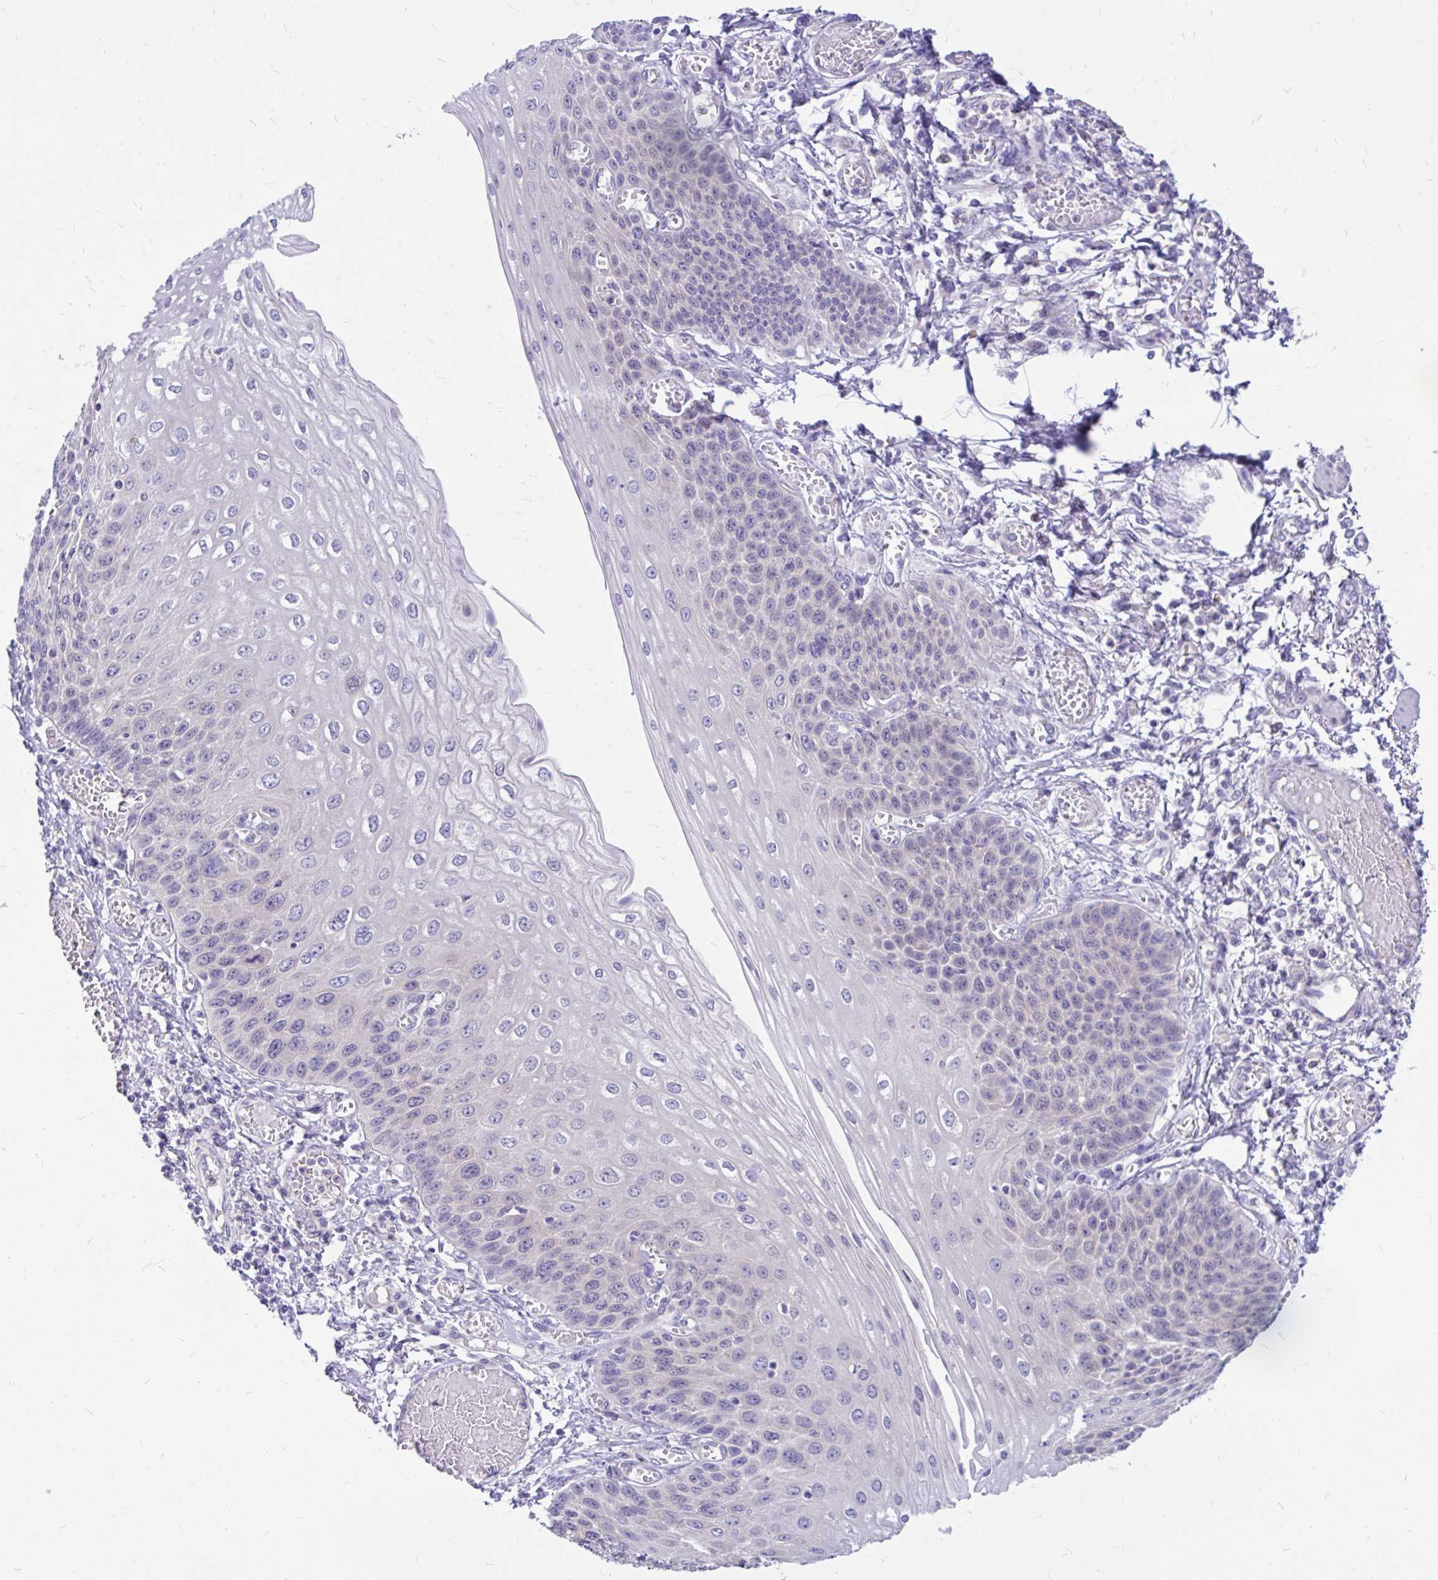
{"staining": {"intensity": "negative", "quantity": "none", "location": "none"}, "tissue": "esophagus", "cell_type": "Squamous epithelial cells", "image_type": "normal", "snomed": [{"axis": "morphology", "description": "Normal tissue, NOS"}, {"axis": "morphology", "description": "Adenocarcinoma, NOS"}, {"axis": "topography", "description": "Esophagus"}], "caption": "Immunohistochemistry (IHC) histopathology image of normal esophagus: human esophagus stained with DAB (3,3'-diaminobenzidine) exhibits no significant protein positivity in squamous epithelial cells.", "gene": "MAP1LC3A", "patient": {"sex": "male", "age": 81}}